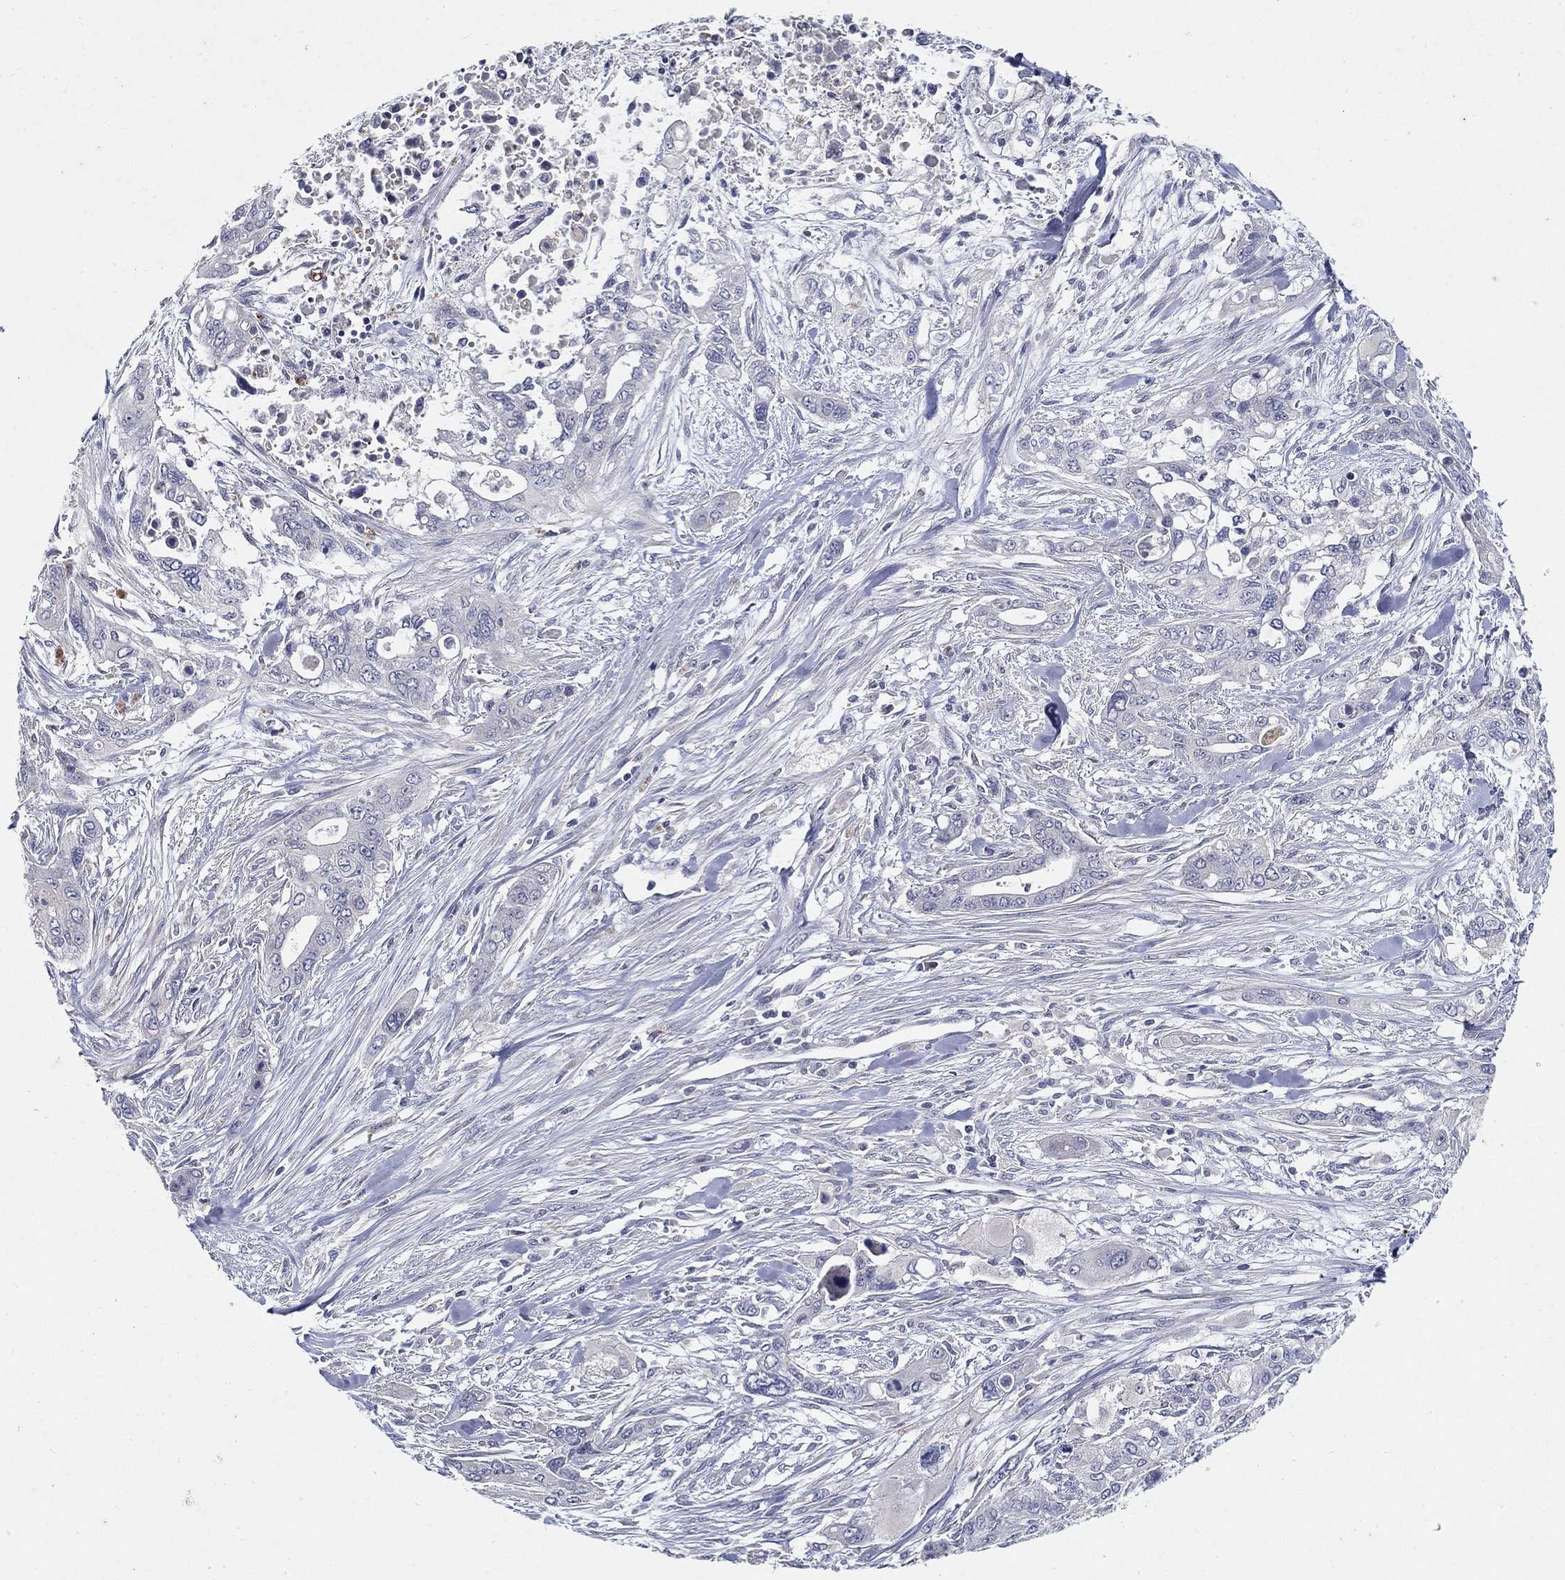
{"staining": {"intensity": "negative", "quantity": "none", "location": "none"}, "tissue": "pancreatic cancer", "cell_type": "Tumor cells", "image_type": "cancer", "snomed": [{"axis": "morphology", "description": "Adenocarcinoma, NOS"}, {"axis": "topography", "description": "Pancreas"}], "caption": "DAB immunohistochemical staining of pancreatic adenocarcinoma reveals no significant positivity in tumor cells.", "gene": "PROZ", "patient": {"sex": "male", "age": 47}}